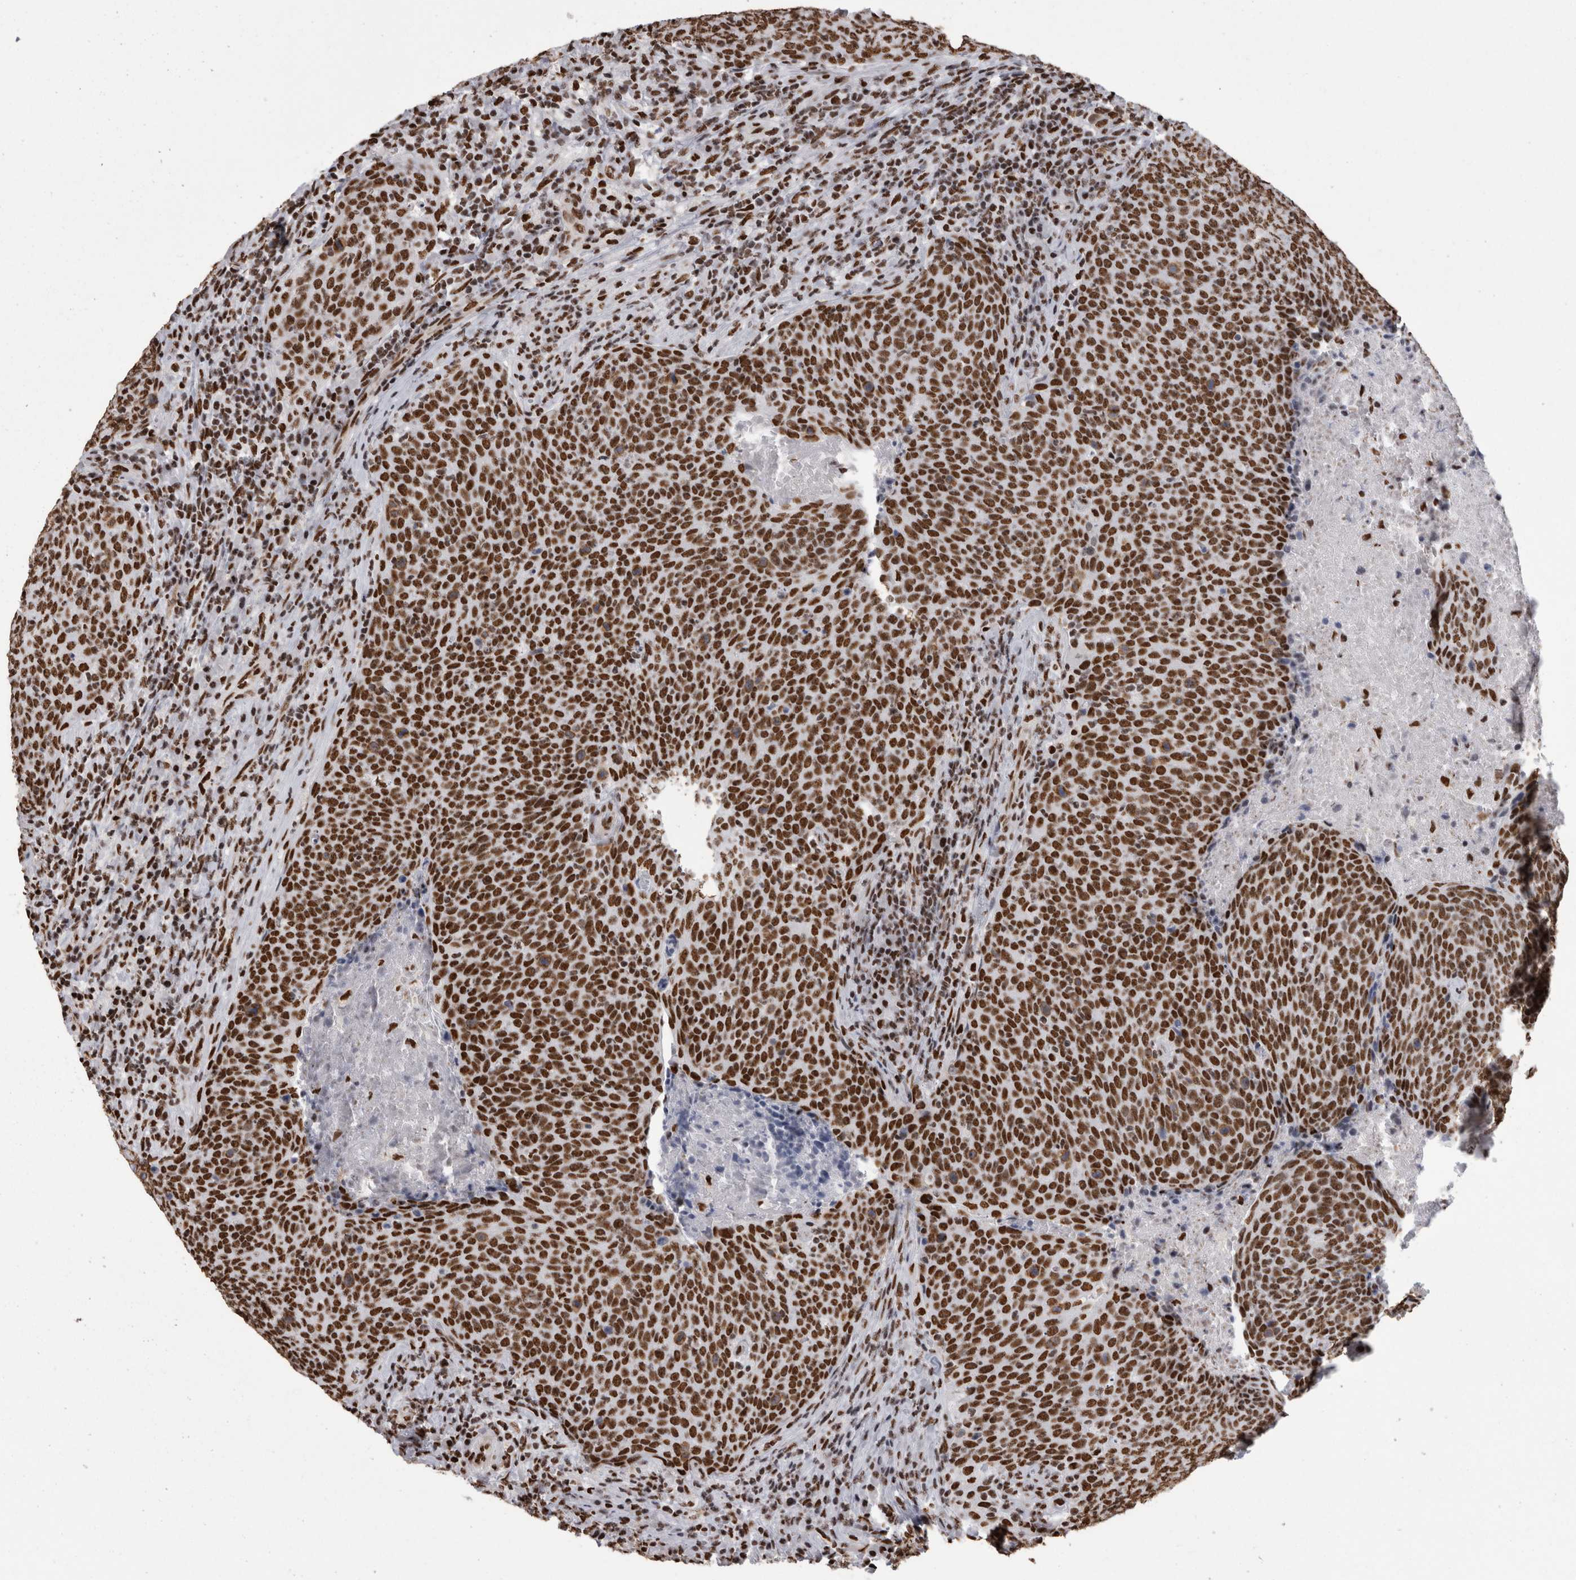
{"staining": {"intensity": "strong", "quantity": ">75%", "location": "nuclear"}, "tissue": "head and neck cancer", "cell_type": "Tumor cells", "image_type": "cancer", "snomed": [{"axis": "morphology", "description": "Squamous cell carcinoma, NOS"}, {"axis": "morphology", "description": "Squamous cell carcinoma, metastatic, NOS"}, {"axis": "topography", "description": "Lymph node"}, {"axis": "topography", "description": "Head-Neck"}], "caption": "This is a histology image of IHC staining of squamous cell carcinoma (head and neck), which shows strong expression in the nuclear of tumor cells.", "gene": "HNRNPM", "patient": {"sex": "male", "age": 62}}